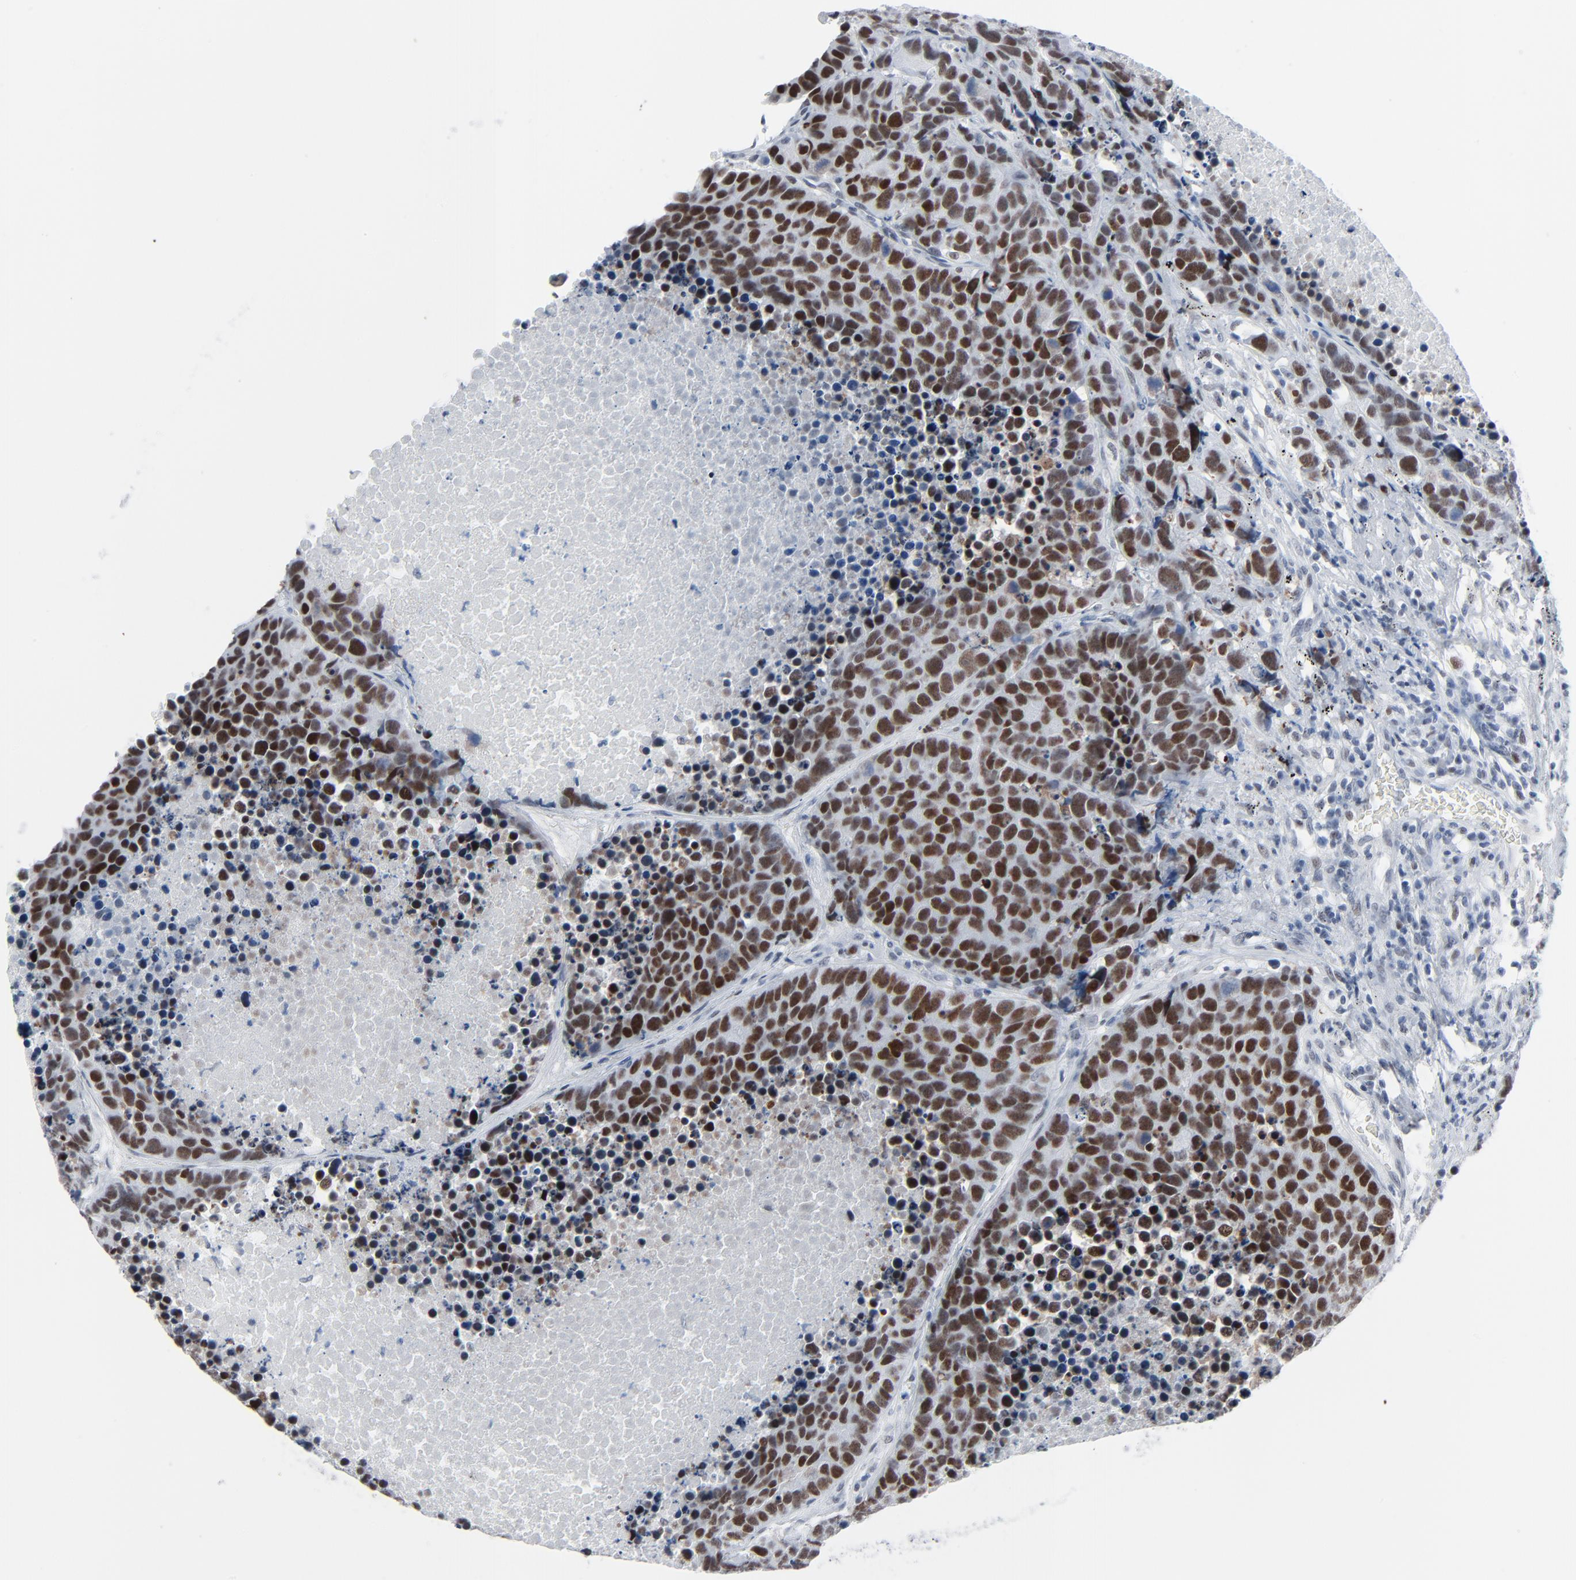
{"staining": {"intensity": "strong", "quantity": ">75%", "location": "nuclear"}, "tissue": "carcinoid", "cell_type": "Tumor cells", "image_type": "cancer", "snomed": [{"axis": "morphology", "description": "Carcinoid, malignant, NOS"}, {"axis": "topography", "description": "Lung"}], "caption": "Carcinoid stained for a protein (brown) shows strong nuclear positive expression in approximately >75% of tumor cells.", "gene": "SIRT1", "patient": {"sex": "male", "age": 60}}